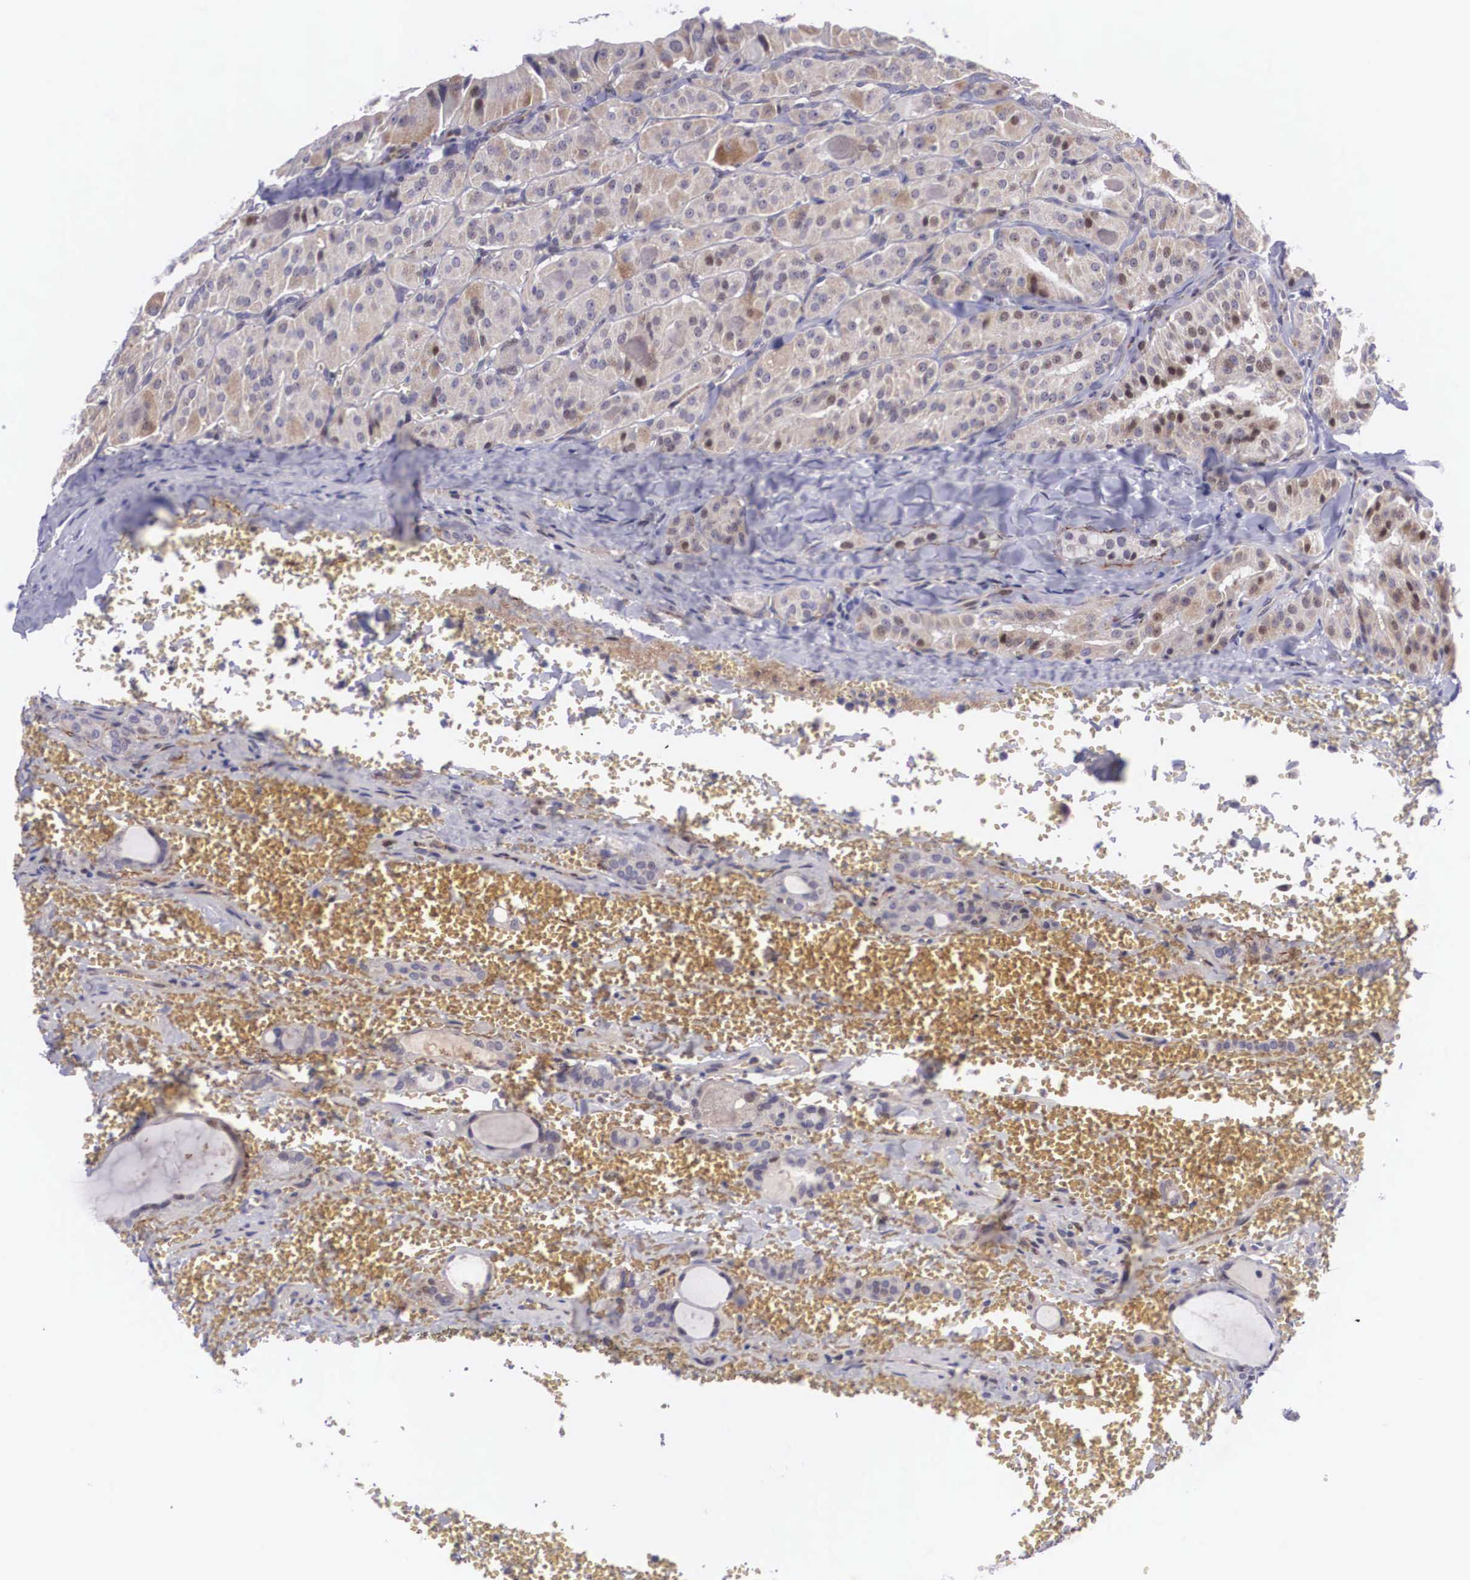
{"staining": {"intensity": "weak", "quantity": "25%-75%", "location": "cytoplasmic/membranous,nuclear"}, "tissue": "thyroid cancer", "cell_type": "Tumor cells", "image_type": "cancer", "snomed": [{"axis": "morphology", "description": "Carcinoma, NOS"}, {"axis": "topography", "description": "Thyroid gland"}], "caption": "The histopathology image exhibits staining of thyroid cancer, revealing weak cytoplasmic/membranous and nuclear protein staining (brown color) within tumor cells. (Brightfield microscopy of DAB IHC at high magnification).", "gene": "EMID1", "patient": {"sex": "male", "age": 76}}